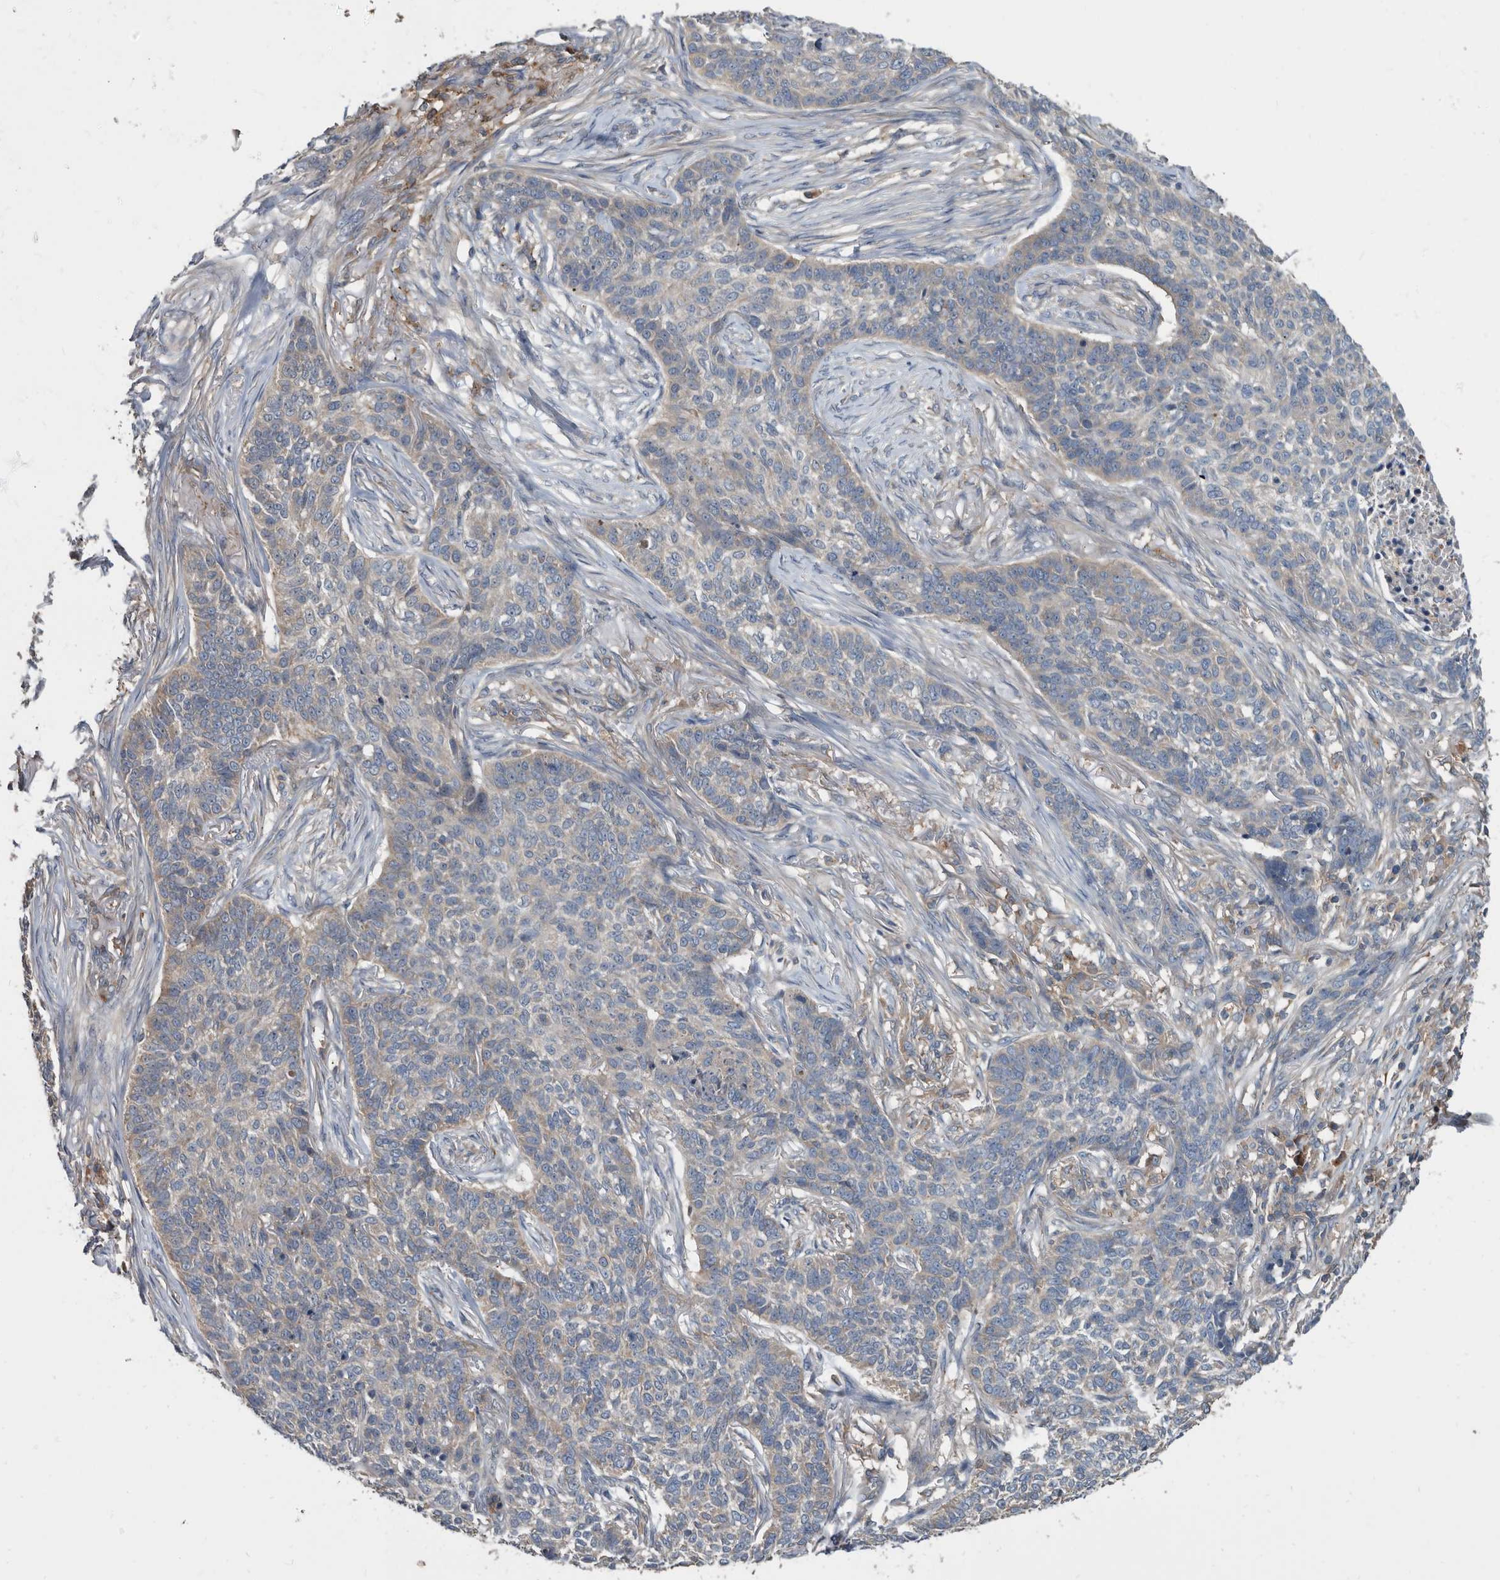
{"staining": {"intensity": "negative", "quantity": "none", "location": "none"}, "tissue": "skin cancer", "cell_type": "Tumor cells", "image_type": "cancer", "snomed": [{"axis": "morphology", "description": "Basal cell carcinoma"}, {"axis": "topography", "description": "Skin"}], "caption": "Immunohistochemical staining of basal cell carcinoma (skin) demonstrates no significant expression in tumor cells. (Stains: DAB (3,3'-diaminobenzidine) immunohistochemistry with hematoxylin counter stain, Microscopy: brightfield microscopy at high magnification).", "gene": "APEH", "patient": {"sex": "male", "age": 85}}